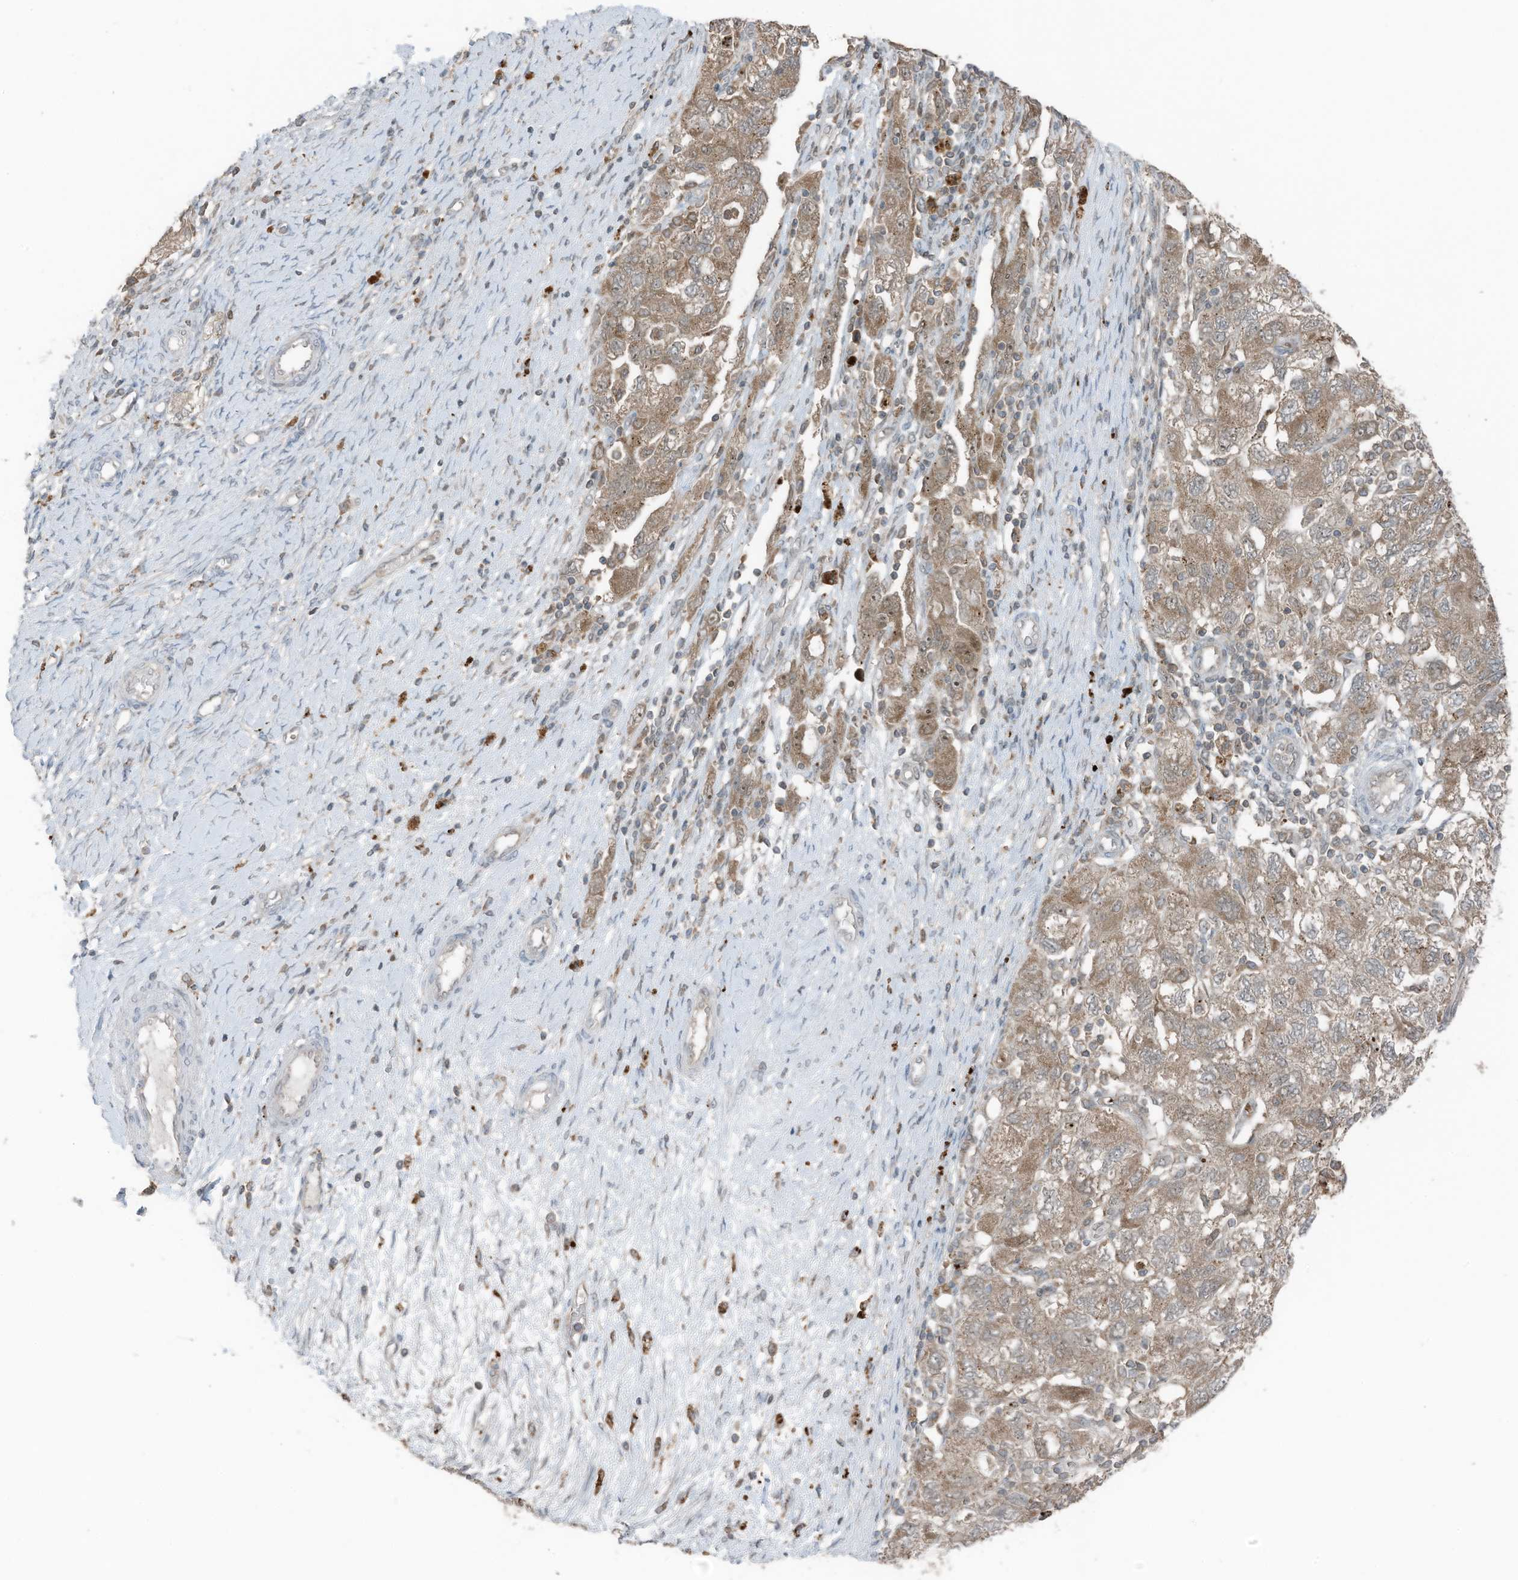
{"staining": {"intensity": "moderate", "quantity": ">75%", "location": "cytoplasmic/membranous"}, "tissue": "ovarian cancer", "cell_type": "Tumor cells", "image_type": "cancer", "snomed": [{"axis": "morphology", "description": "Carcinoma, NOS"}, {"axis": "morphology", "description": "Cystadenocarcinoma, serous, NOS"}, {"axis": "topography", "description": "Ovary"}], "caption": "High-power microscopy captured an immunohistochemistry micrograph of ovarian cancer, revealing moderate cytoplasmic/membranous expression in about >75% of tumor cells.", "gene": "TXNDC9", "patient": {"sex": "female", "age": 69}}